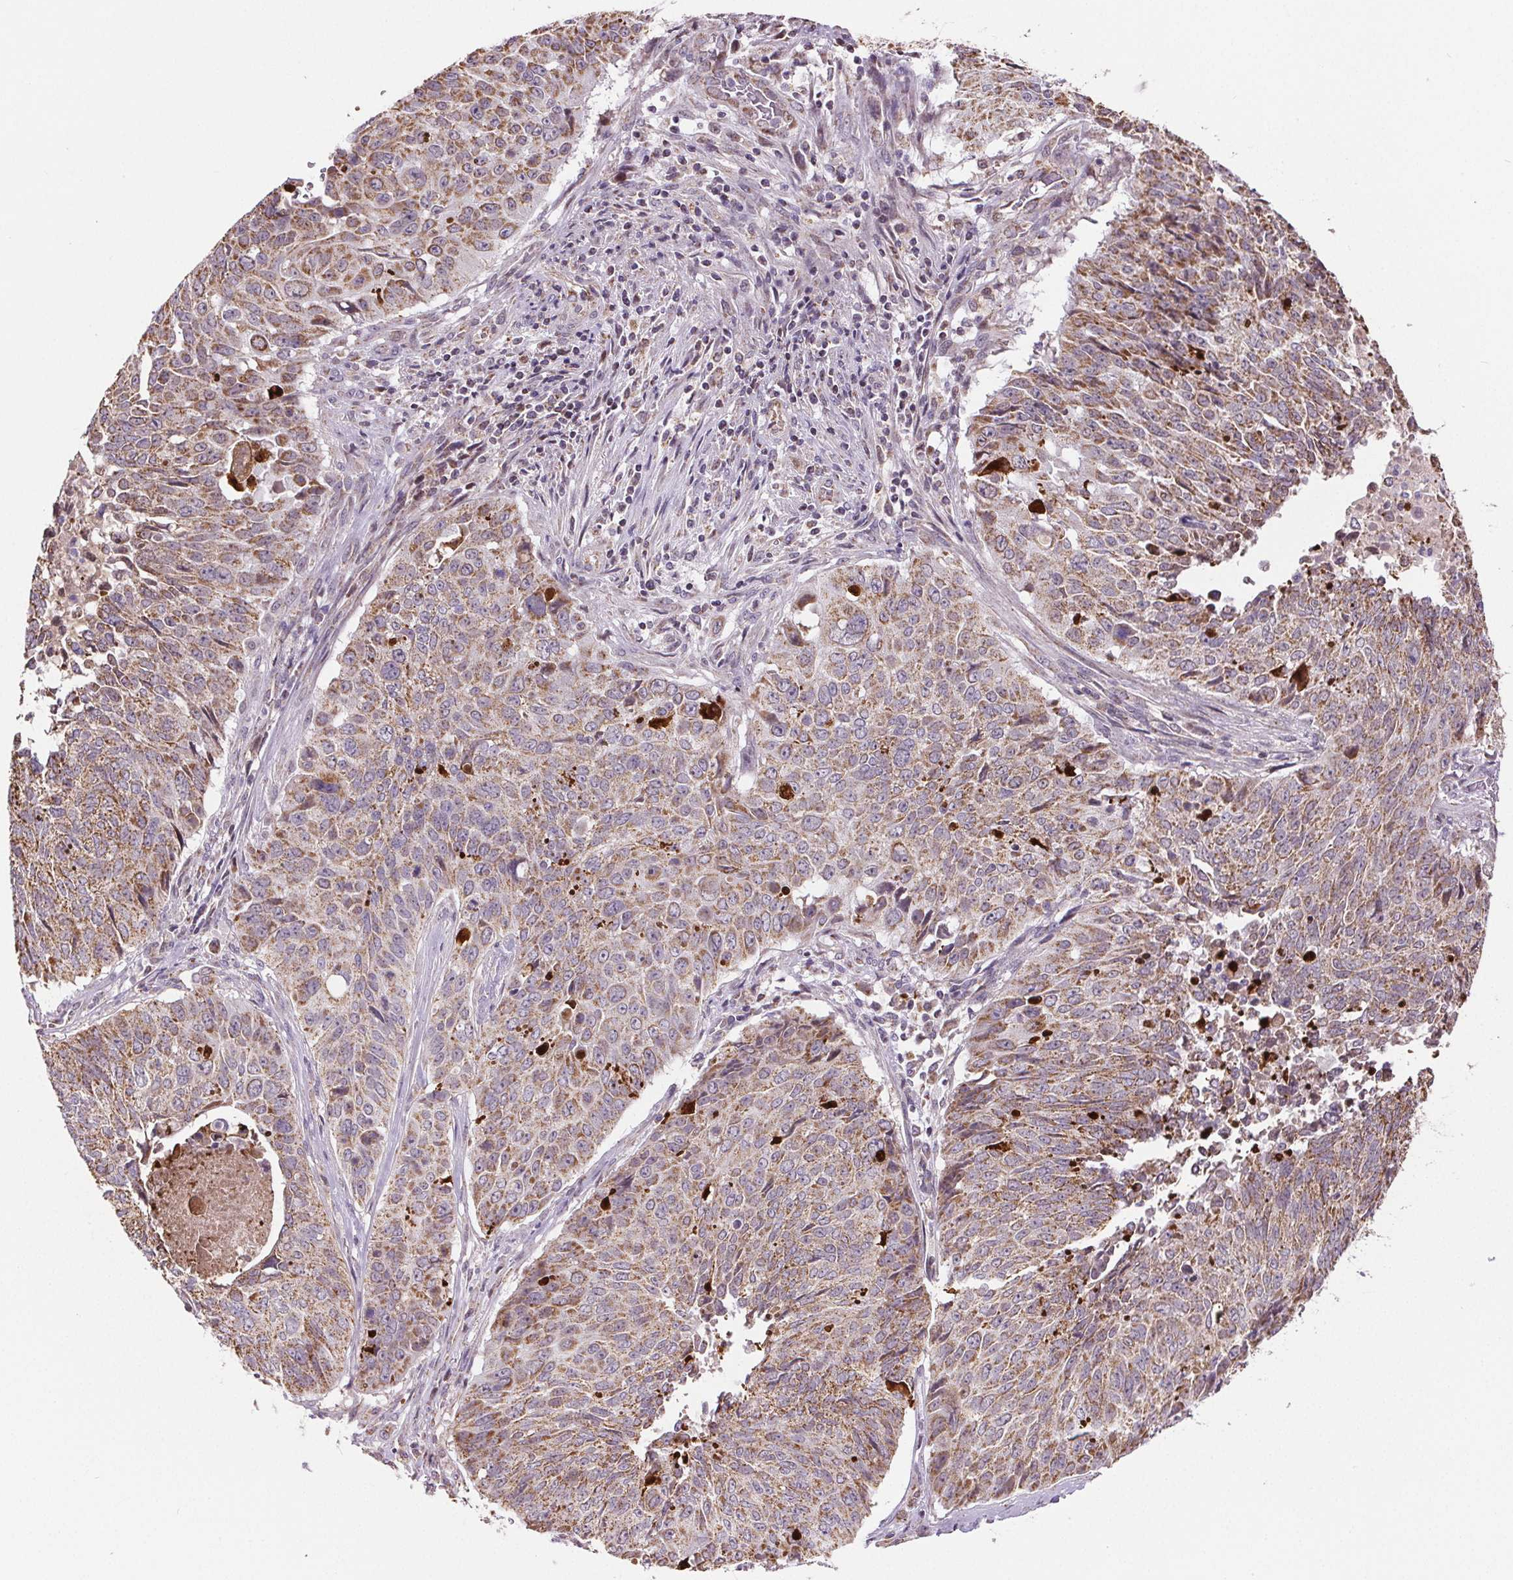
{"staining": {"intensity": "weak", "quantity": ">75%", "location": "cytoplasmic/membranous"}, "tissue": "lung cancer", "cell_type": "Tumor cells", "image_type": "cancer", "snomed": [{"axis": "morphology", "description": "Normal tissue, NOS"}, {"axis": "morphology", "description": "Squamous cell carcinoma, NOS"}, {"axis": "topography", "description": "Bronchus"}, {"axis": "topography", "description": "Lung"}], "caption": "This photomicrograph reveals immunohistochemistry staining of human squamous cell carcinoma (lung), with low weak cytoplasmic/membranous staining in about >75% of tumor cells.", "gene": "SUCLA2", "patient": {"sex": "male", "age": 64}}